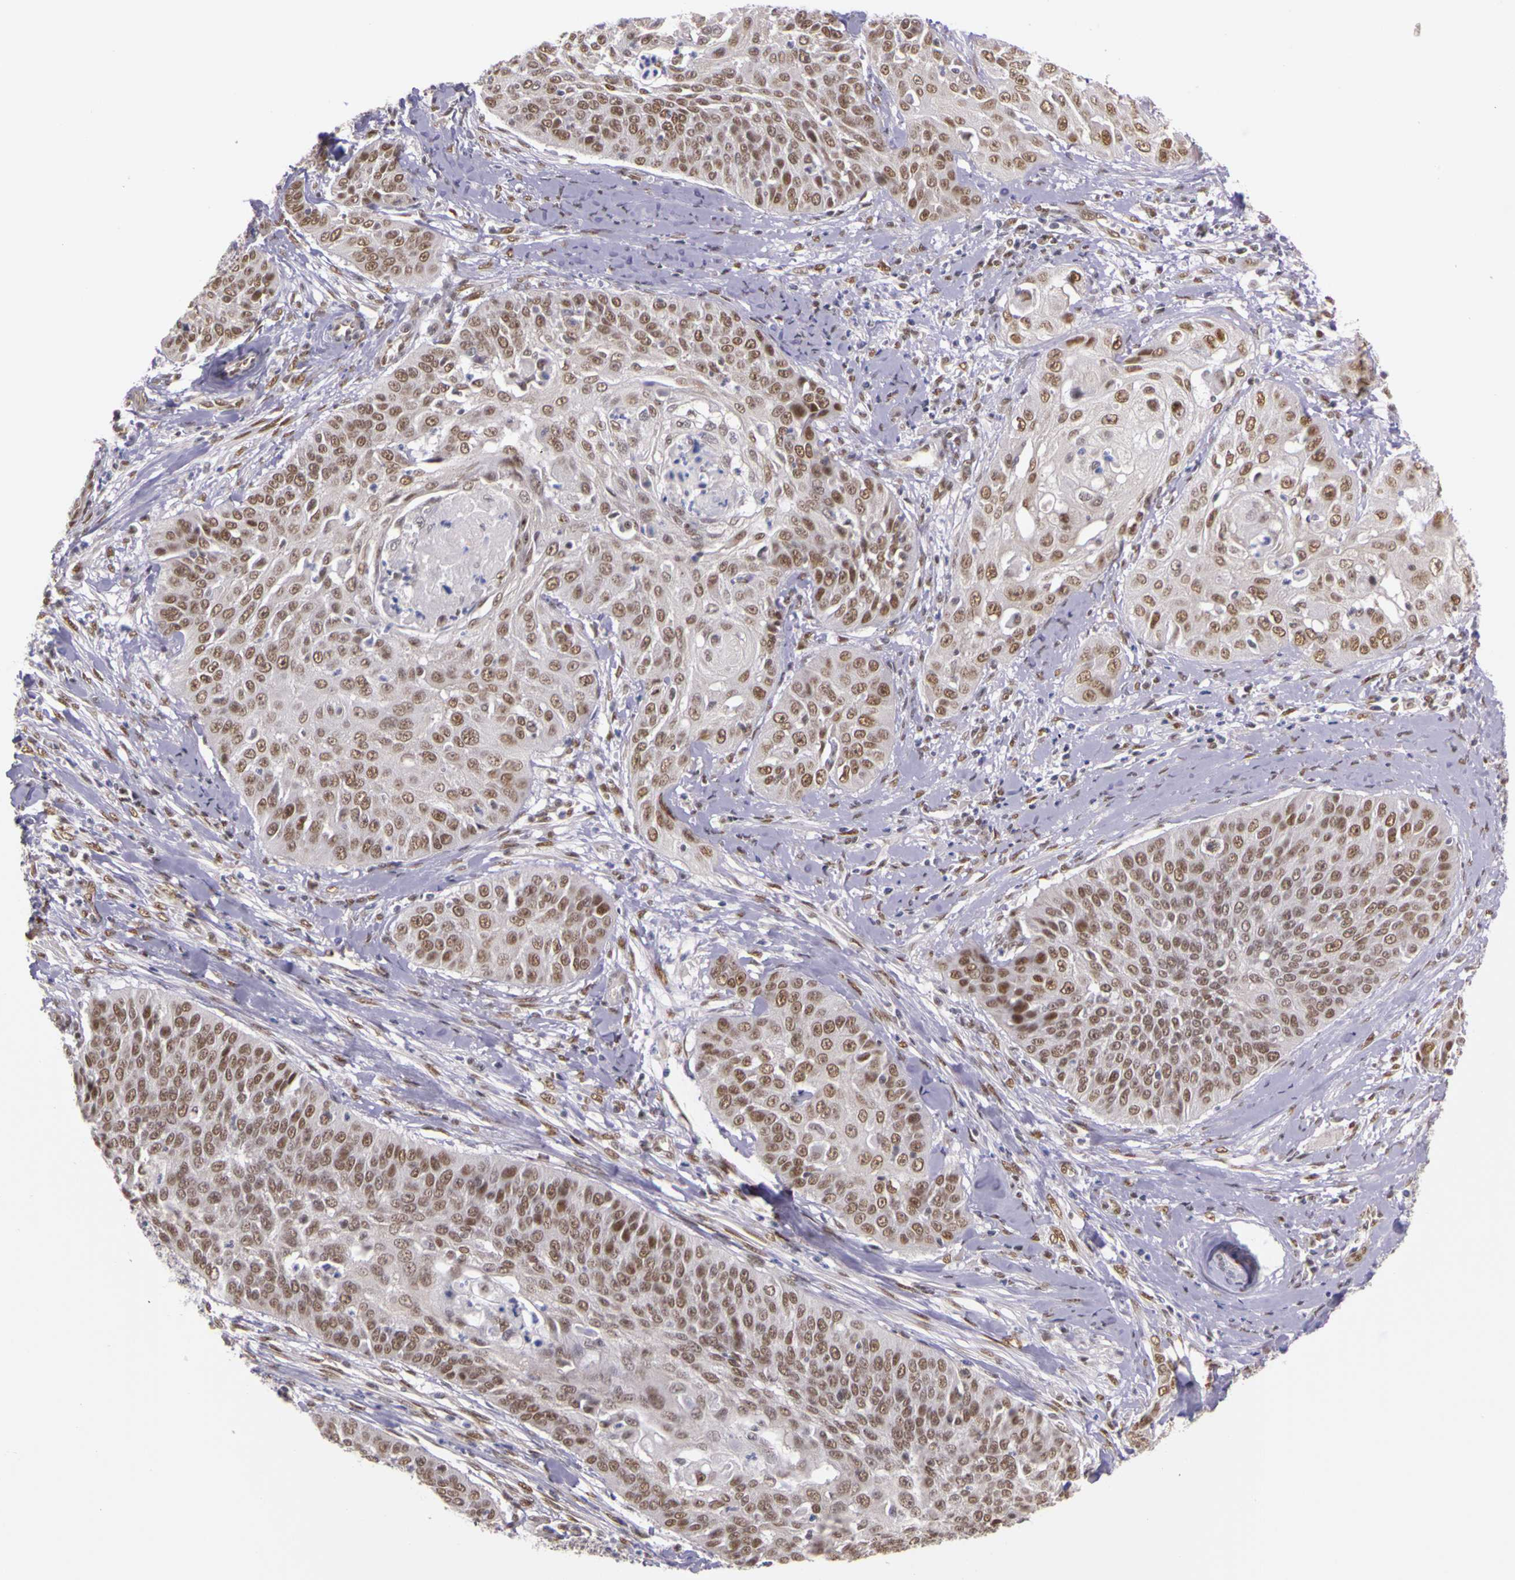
{"staining": {"intensity": "moderate", "quantity": ">75%", "location": "nuclear"}, "tissue": "cervical cancer", "cell_type": "Tumor cells", "image_type": "cancer", "snomed": [{"axis": "morphology", "description": "Squamous cell carcinoma, NOS"}, {"axis": "topography", "description": "Cervix"}], "caption": "A brown stain highlights moderate nuclear positivity of a protein in human cervical cancer tumor cells.", "gene": "WDR13", "patient": {"sex": "female", "age": 64}}